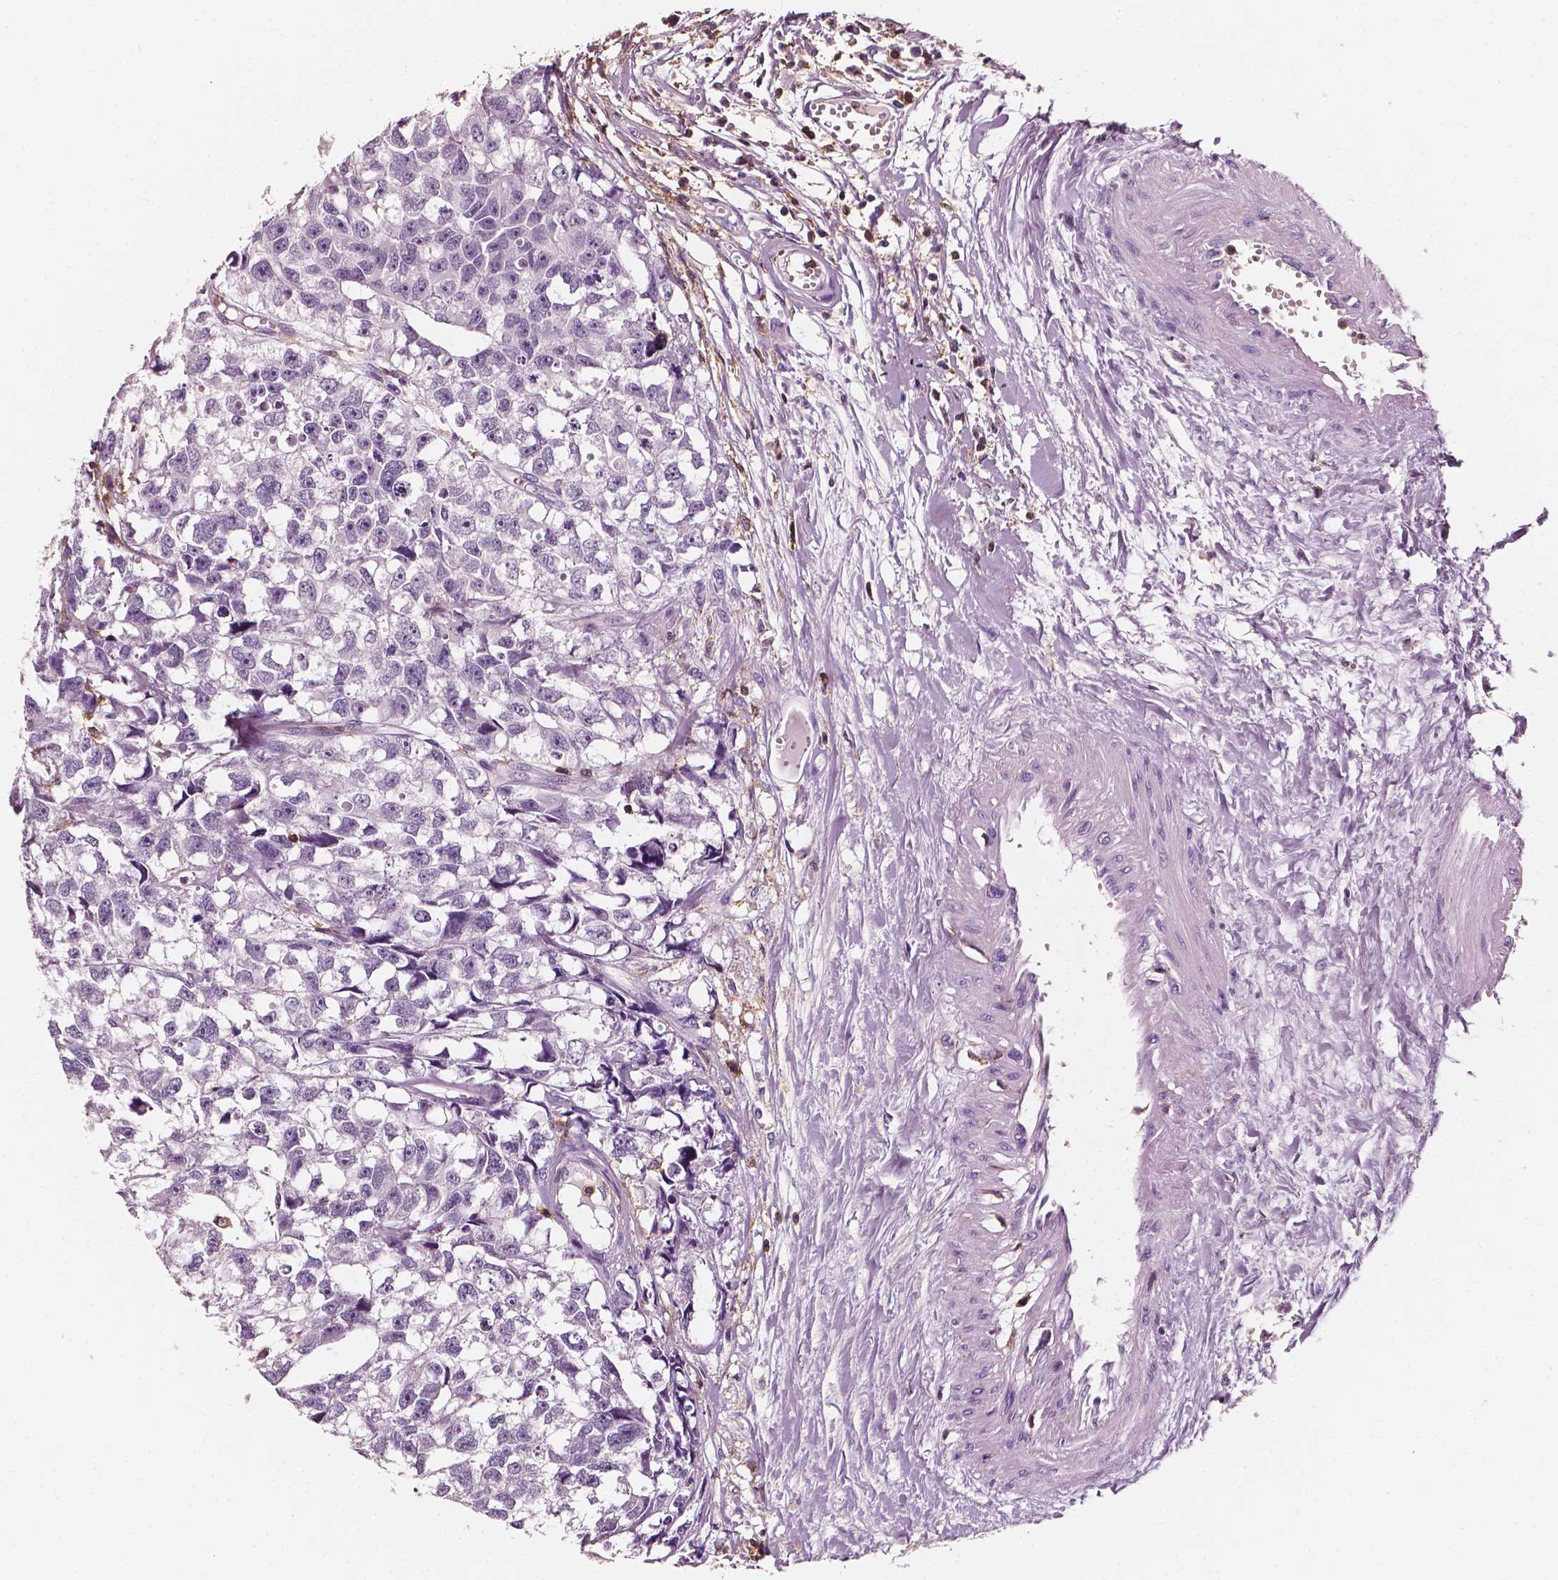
{"staining": {"intensity": "negative", "quantity": "none", "location": "none"}, "tissue": "testis cancer", "cell_type": "Tumor cells", "image_type": "cancer", "snomed": [{"axis": "morphology", "description": "Carcinoma, Embryonal, NOS"}, {"axis": "morphology", "description": "Teratoma, malignant, NOS"}, {"axis": "topography", "description": "Testis"}], "caption": "Immunohistochemistry photomicrograph of human testis cancer (malignant teratoma) stained for a protein (brown), which reveals no positivity in tumor cells.", "gene": "PTPRC", "patient": {"sex": "male", "age": 44}}